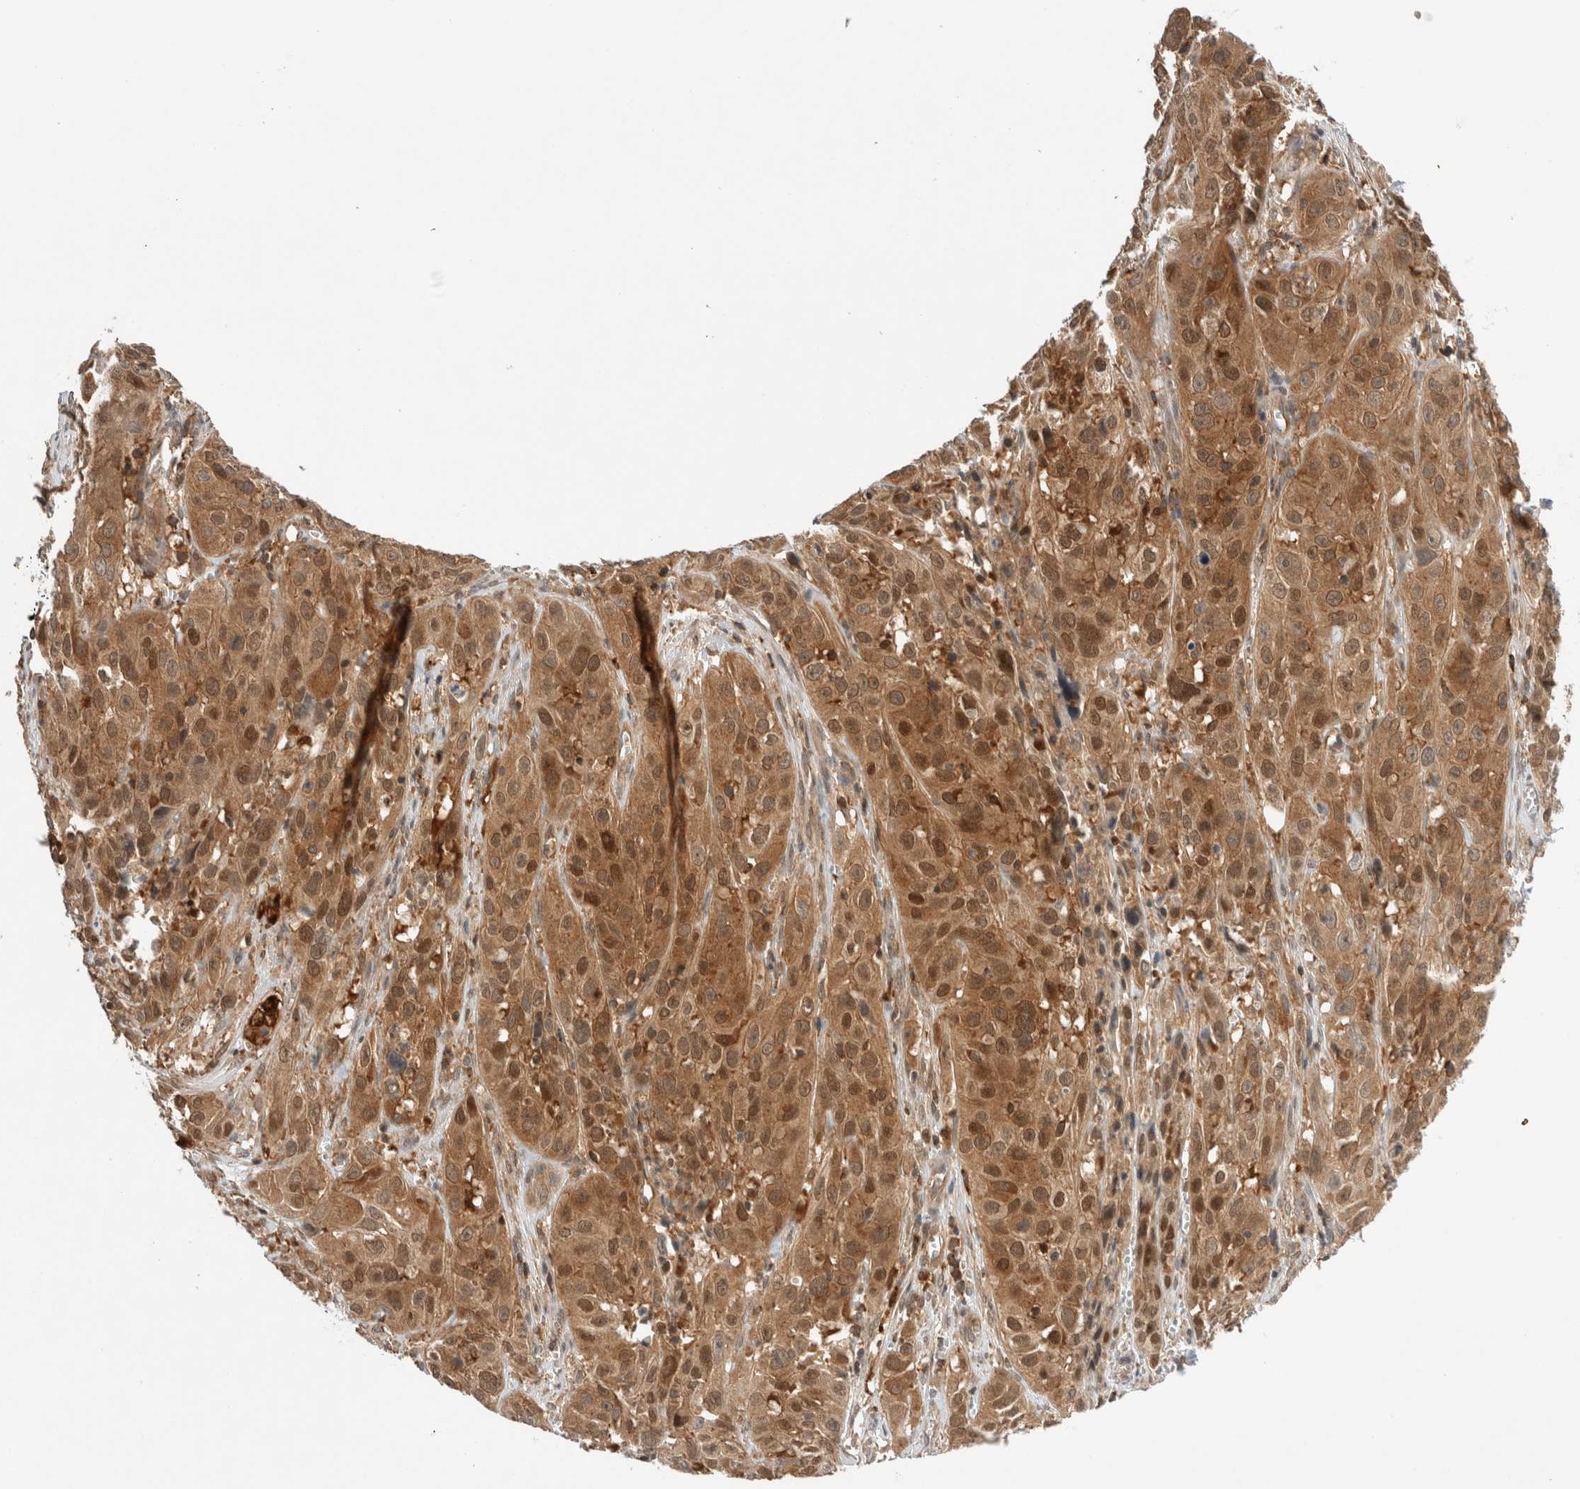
{"staining": {"intensity": "moderate", "quantity": ">75%", "location": "cytoplasmic/membranous"}, "tissue": "cervical cancer", "cell_type": "Tumor cells", "image_type": "cancer", "snomed": [{"axis": "morphology", "description": "Squamous cell carcinoma, NOS"}, {"axis": "topography", "description": "Cervix"}], "caption": "Protein expression by immunohistochemistry (IHC) shows moderate cytoplasmic/membranous staining in approximately >75% of tumor cells in squamous cell carcinoma (cervical).", "gene": "NFKB1", "patient": {"sex": "female", "age": 32}}